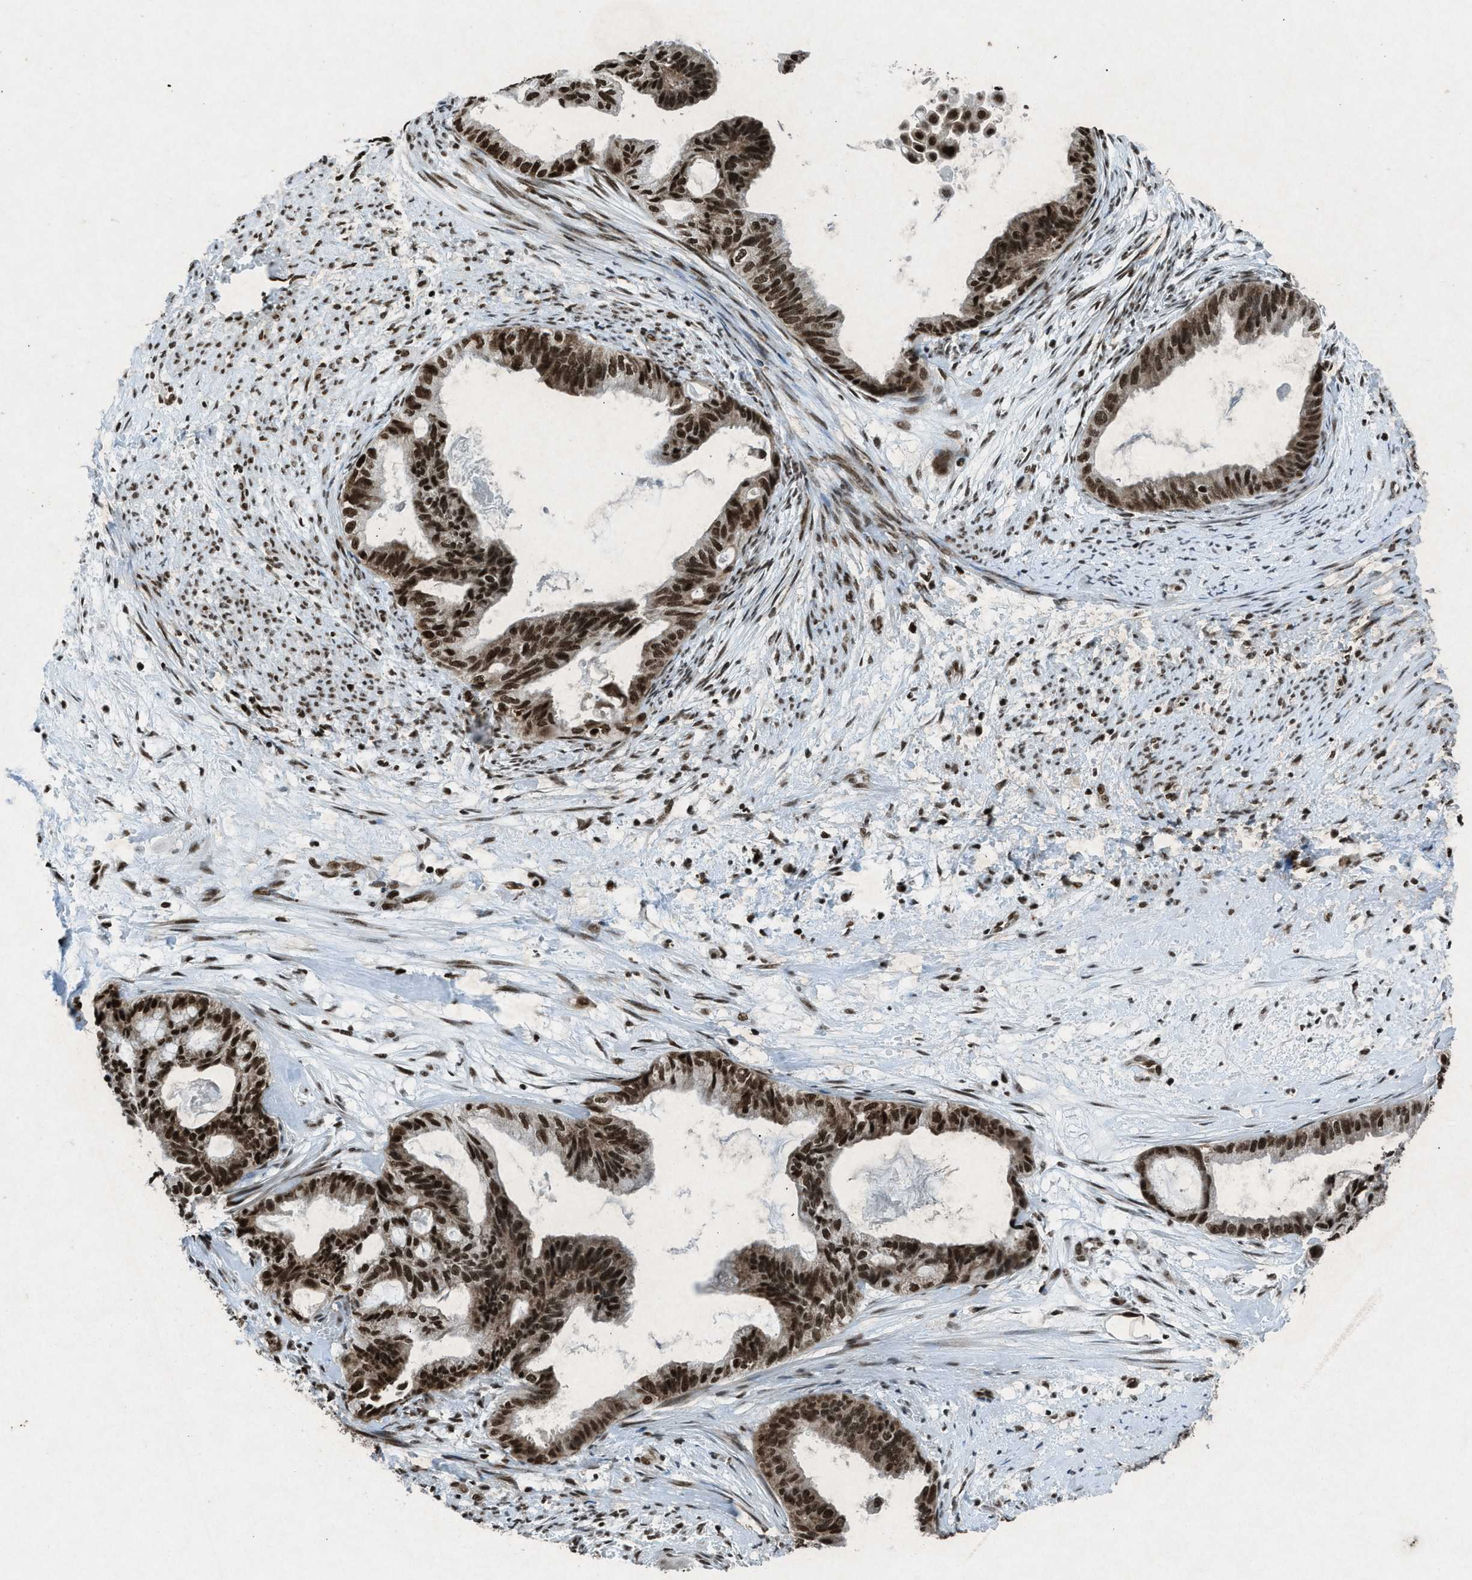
{"staining": {"intensity": "strong", "quantity": ">75%", "location": "nuclear"}, "tissue": "cervical cancer", "cell_type": "Tumor cells", "image_type": "cancer", "snomed": [{"axis": "morphology", "description": "Normal tissue, NOS"}, {"axis": "morphology", "description": "Adenocarcinoma, NOS"}, {"axis": "topography", "description": "Cervix"}, {"axis": "topography", "description": "Endometrium"}], "caption": "A high amount of strong nuclear staining is seen in about >75% of tumor cells in adenocarcinoma (cervical) tissue.", "gene": "NXF1", "patient": {"sex": "female", "age": 86}}